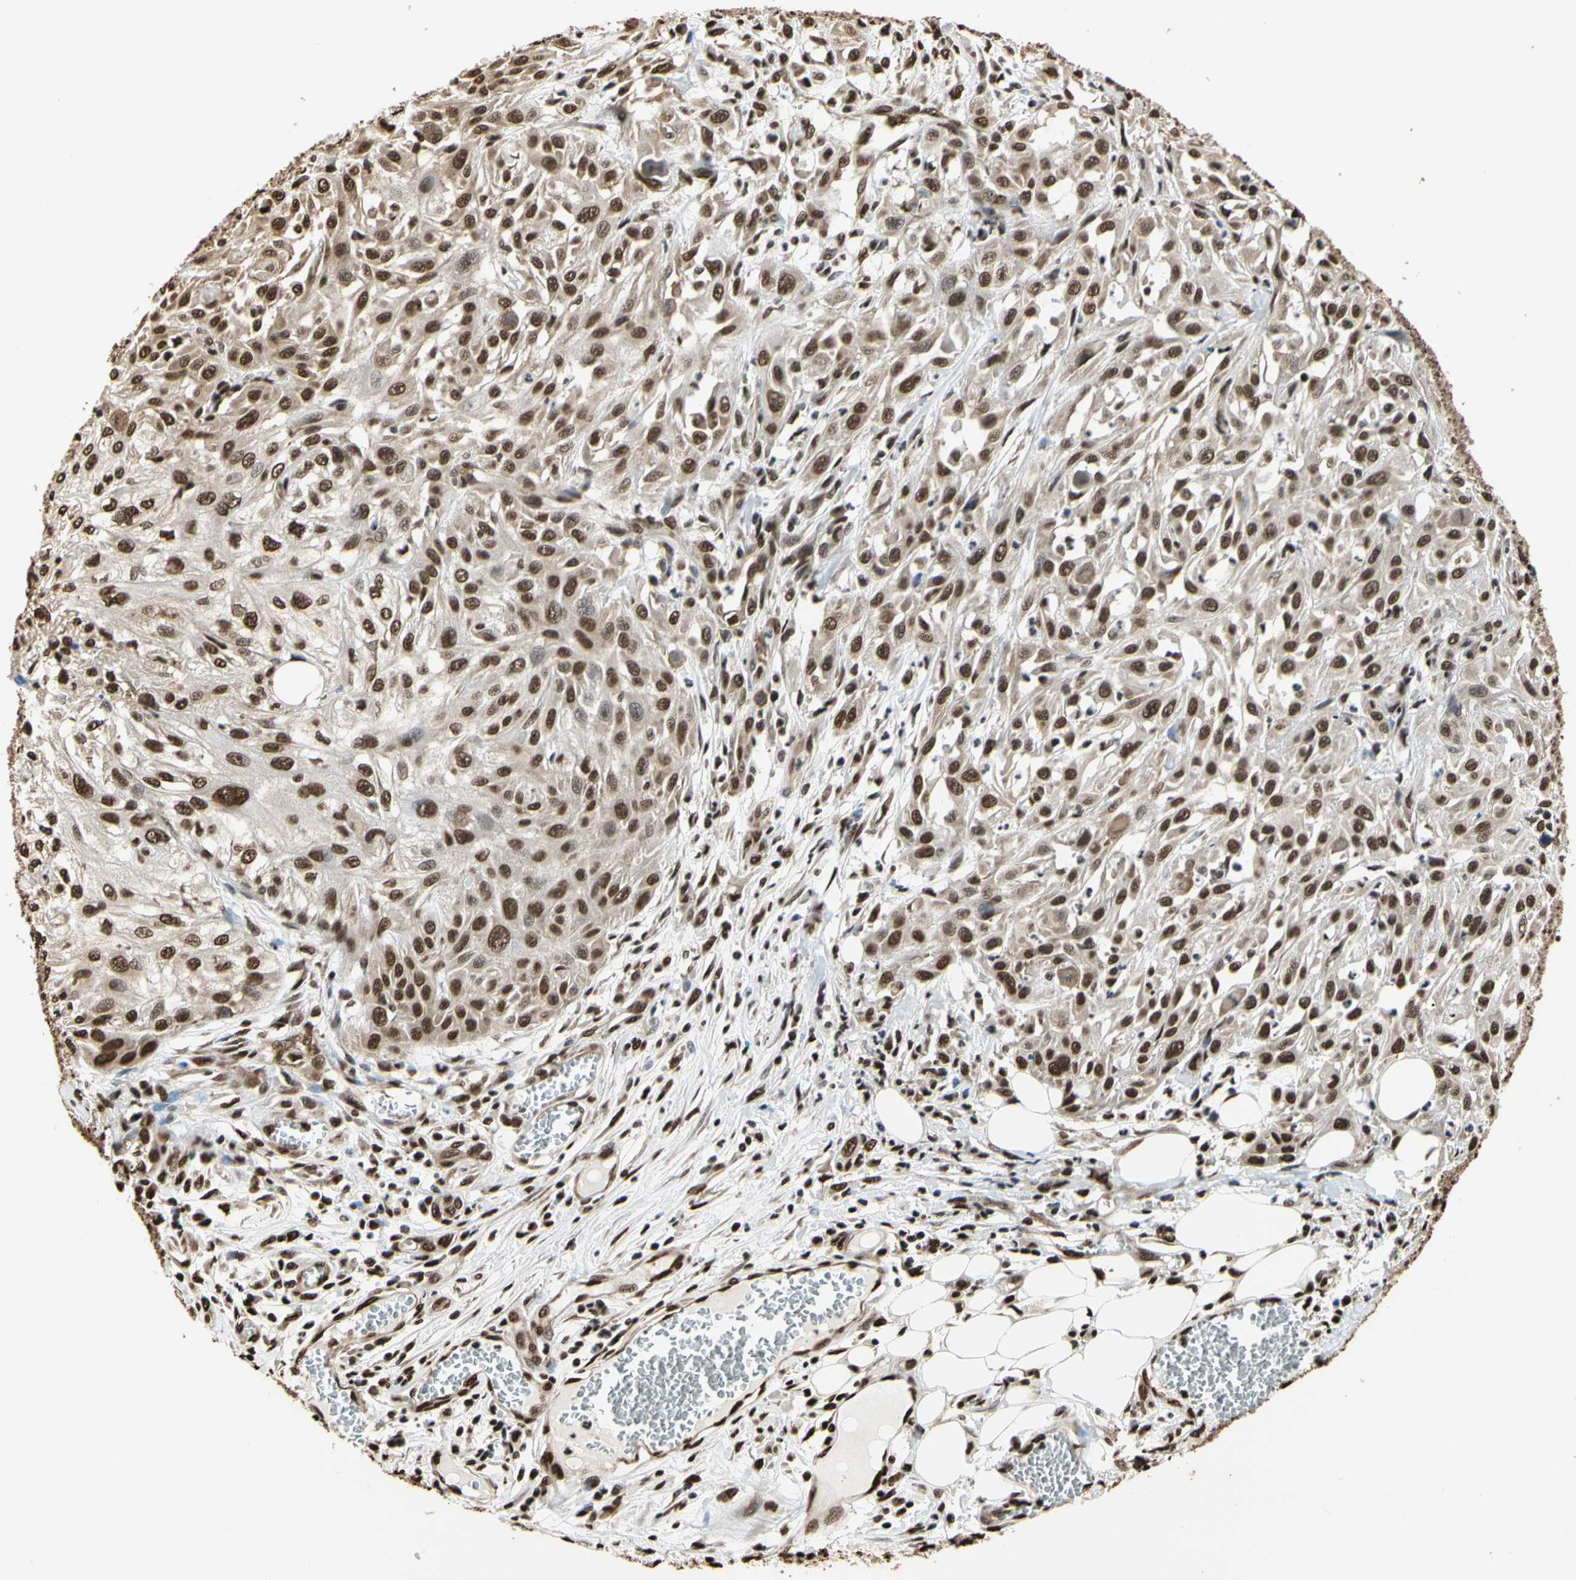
{"staining": {"intensity": "strong", "quantity": ">75%", "location": "nuclear"}, "tissue": "skin cancer", "cell_type": "Tumor cells", "image_type": "cancer", "snomed": [{"axis": "morphology", "description": "Squamous cell carcinoma, NOS"}, {"axis": "topography", "description": "Skin"}], "caption": "About >75% of tumor cells in human squamous cell carcinoma (skin) demonstrate strong nuclear protein staining as visualized by brown immunohistochemical staining.", "gene": "HNRNPK", "patient": {"sex": "male", "age": 75}}